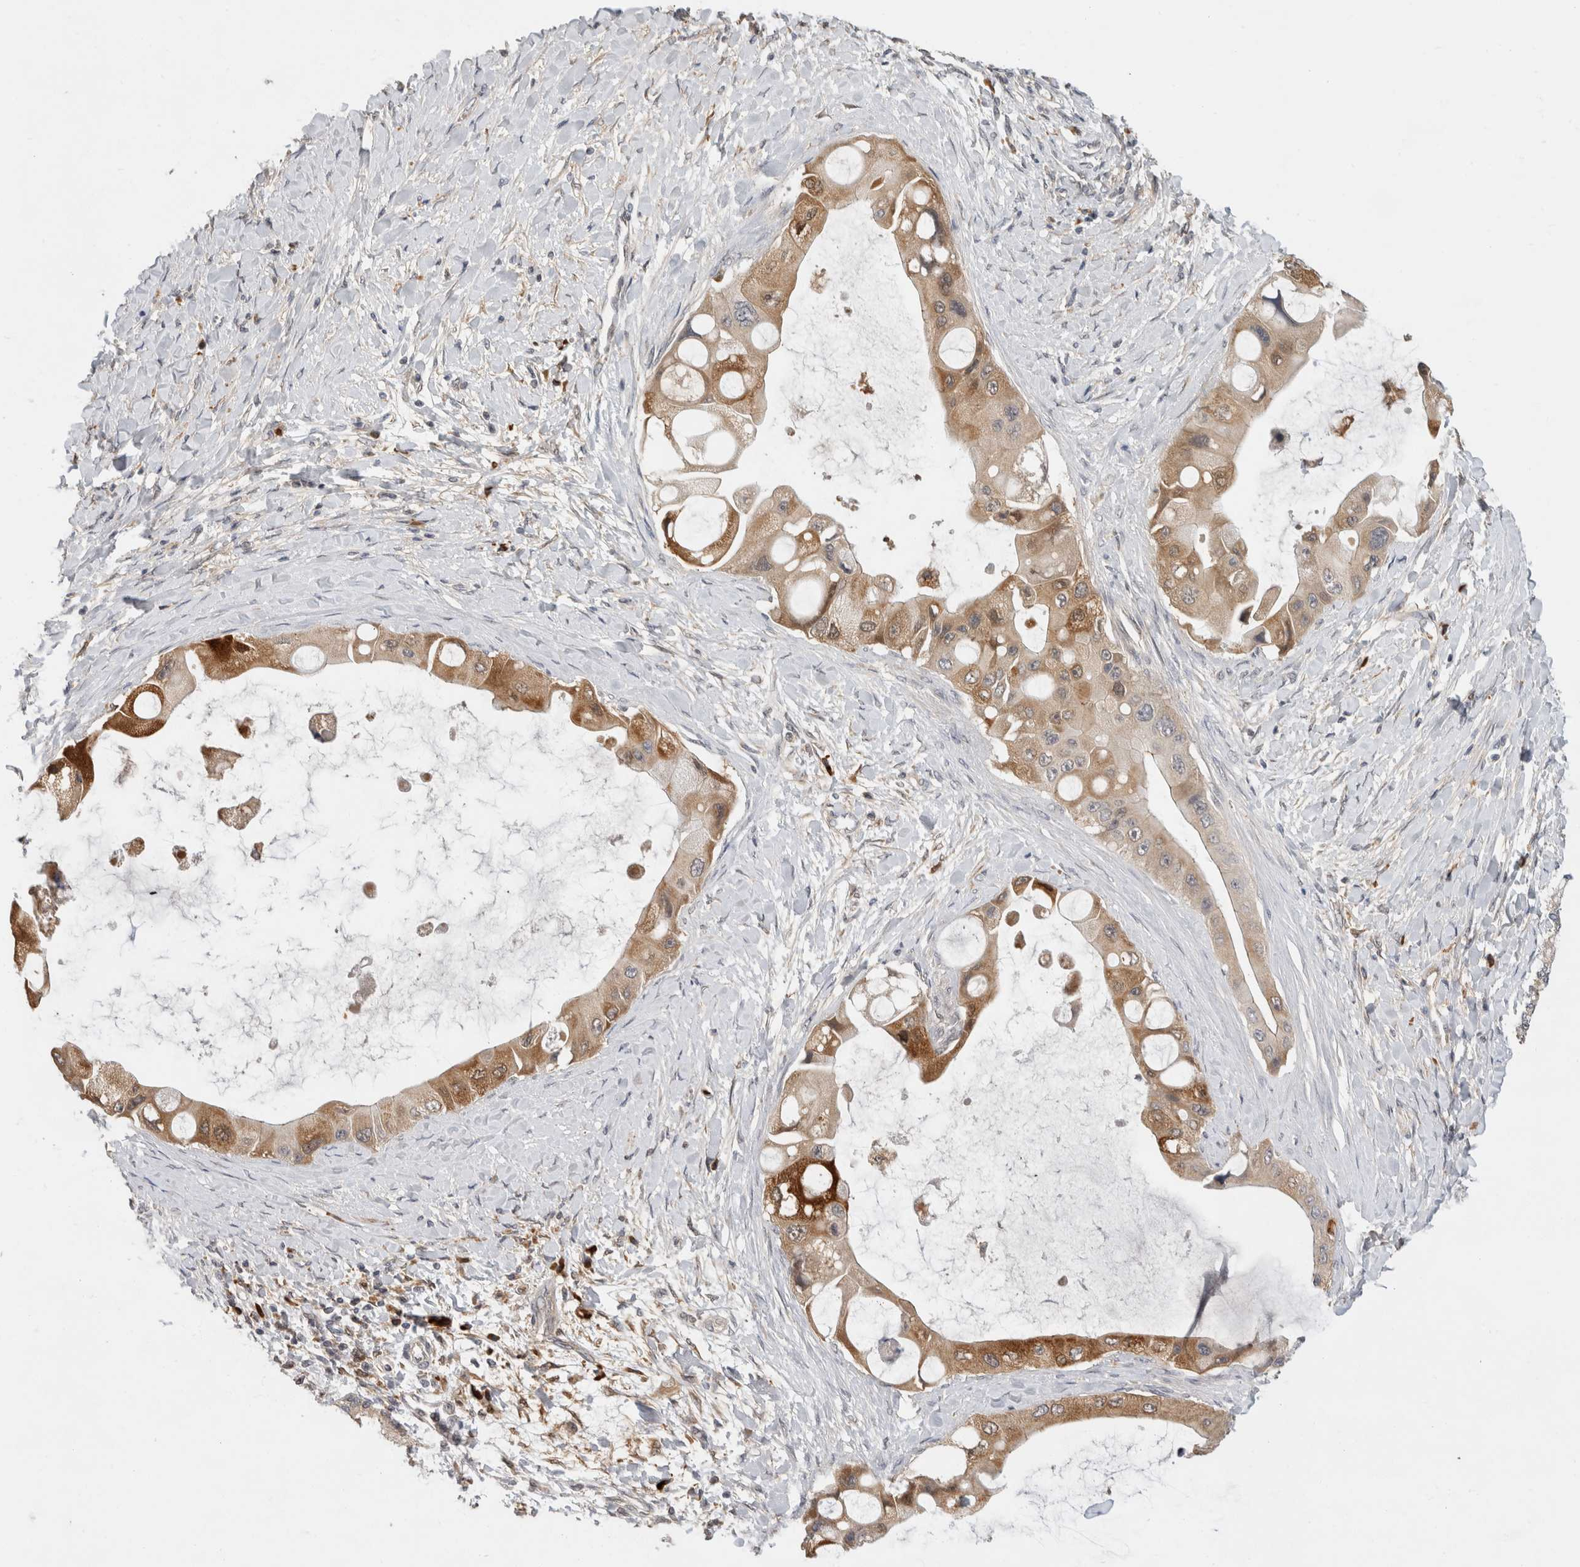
{"staining": {"intensity": "moderate", "quantity": ">75%", "location": "cytoplasmic/membranous"}, "tissue": "liver cancer", "cell_type": "Tumor cells", "image_type": "cancer", "snomed": [{"axis": "morphology", "description": "Normal tissue, NOS"}, {"axis": "morphology", "description": "Cholangiocarcinoma"}, {"axis": "topography", "description": "Liver"}, {"axis": "topography", "description": "Peripheral nerve tissue"}], "caption": "Immunohistochemical staining of liver cancer demonstrates medium levels of moderate cytoplasmic/membranous expression in about >75% of tumor cells. (DAB = brown stain, brightfield microscopy at high magnification).", "gene": "APOL2", "patient": {"sex": "male", "age": 50}}